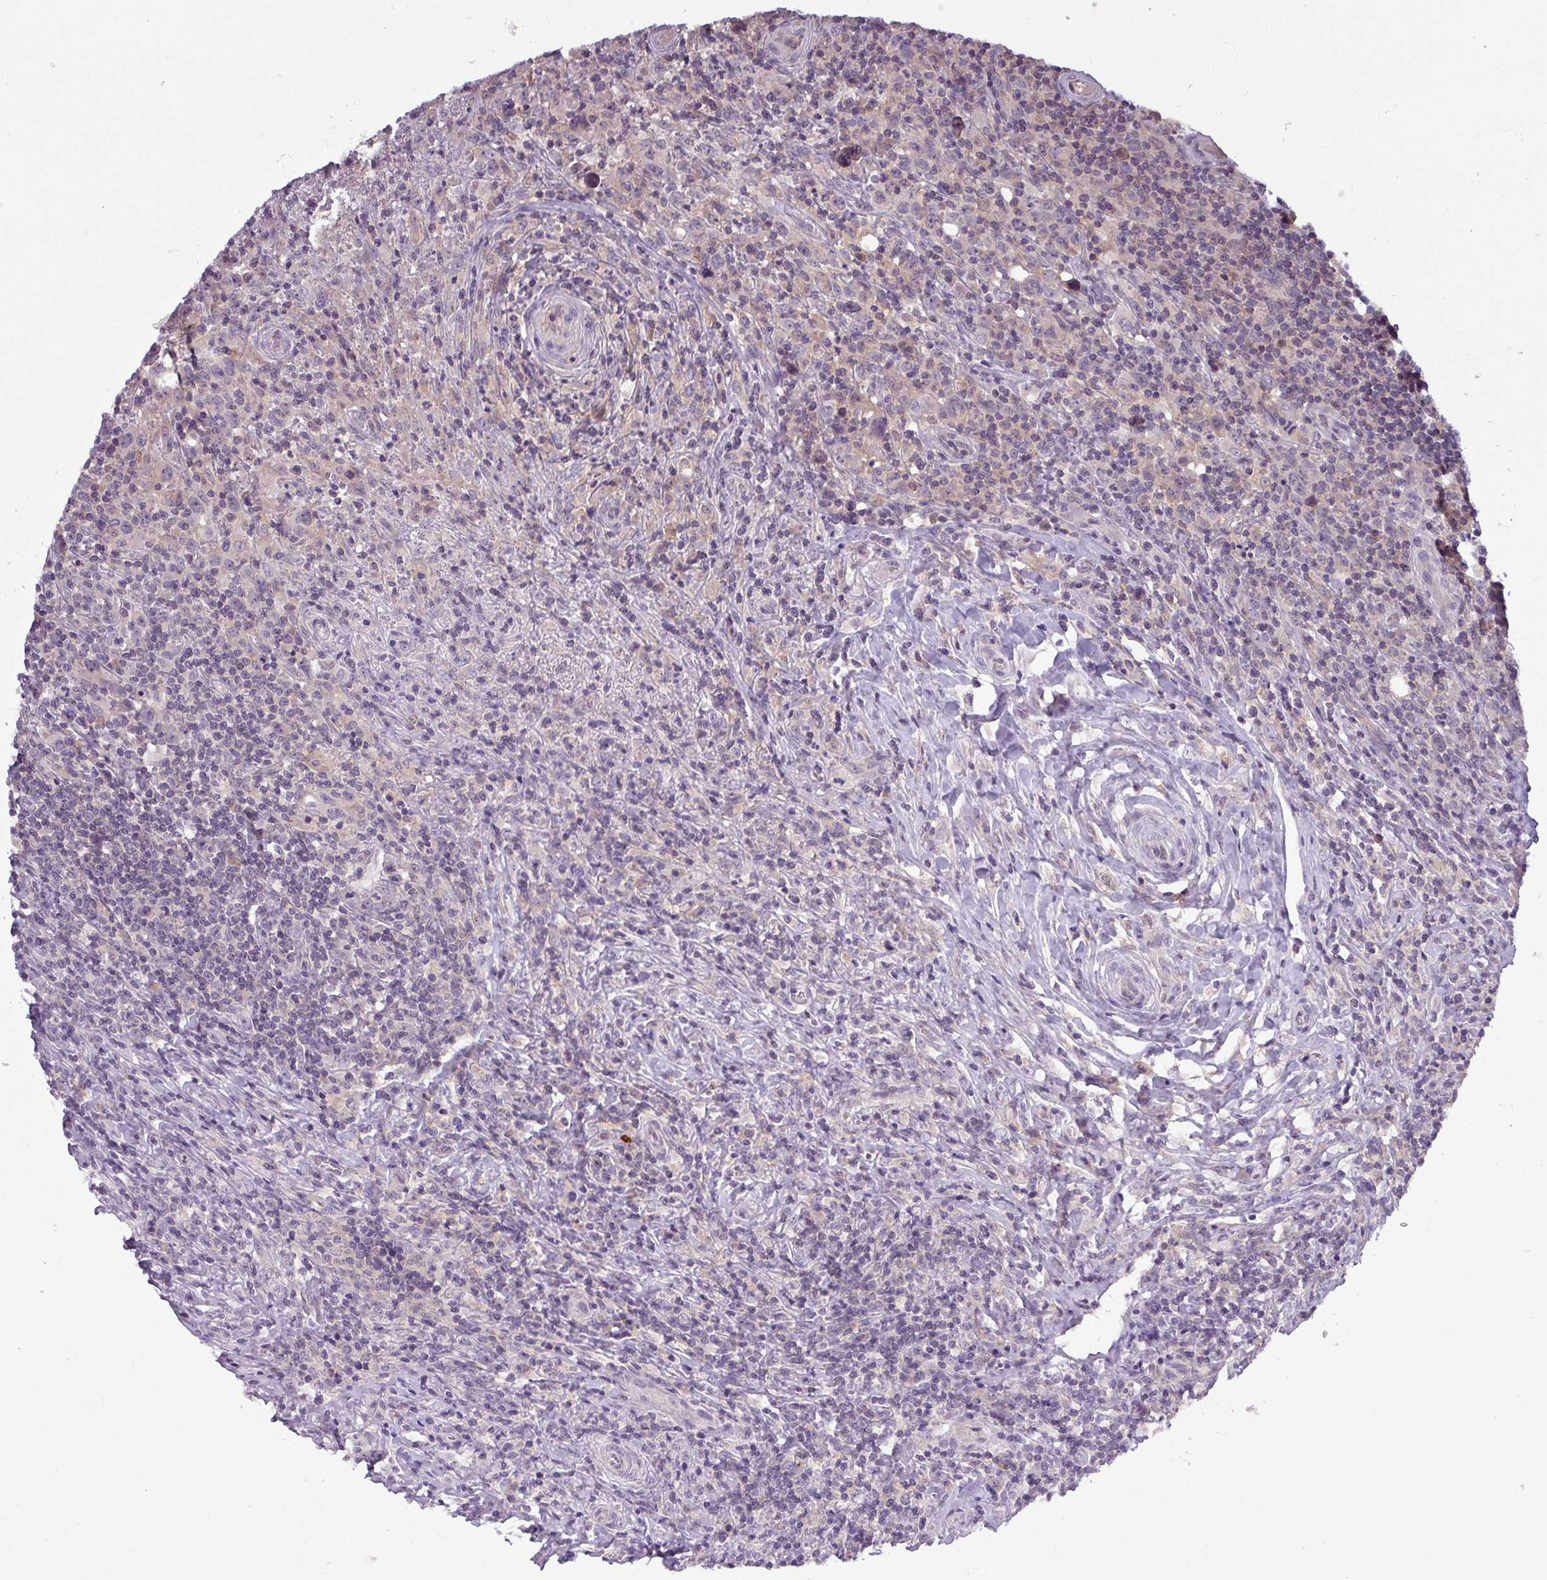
{"staining": {"intensity": "negative", "quantity": "none", "location": "none"}, "tissue": "lymphoma", "cell_type": "Tumor cells", "image_type": "cancer", "snomed": [{"axis": "morphology", "description": "Hodgkin's disease, NOS"}, {"axis": "topography", "description": "Lymph node"}], "caption": "DAB immunohistochemical staining of lymphoma demonstrates no significant expression in tumor cells.", "gene": "TMEM62", "patient": {"sex": "female", "age": 18}}